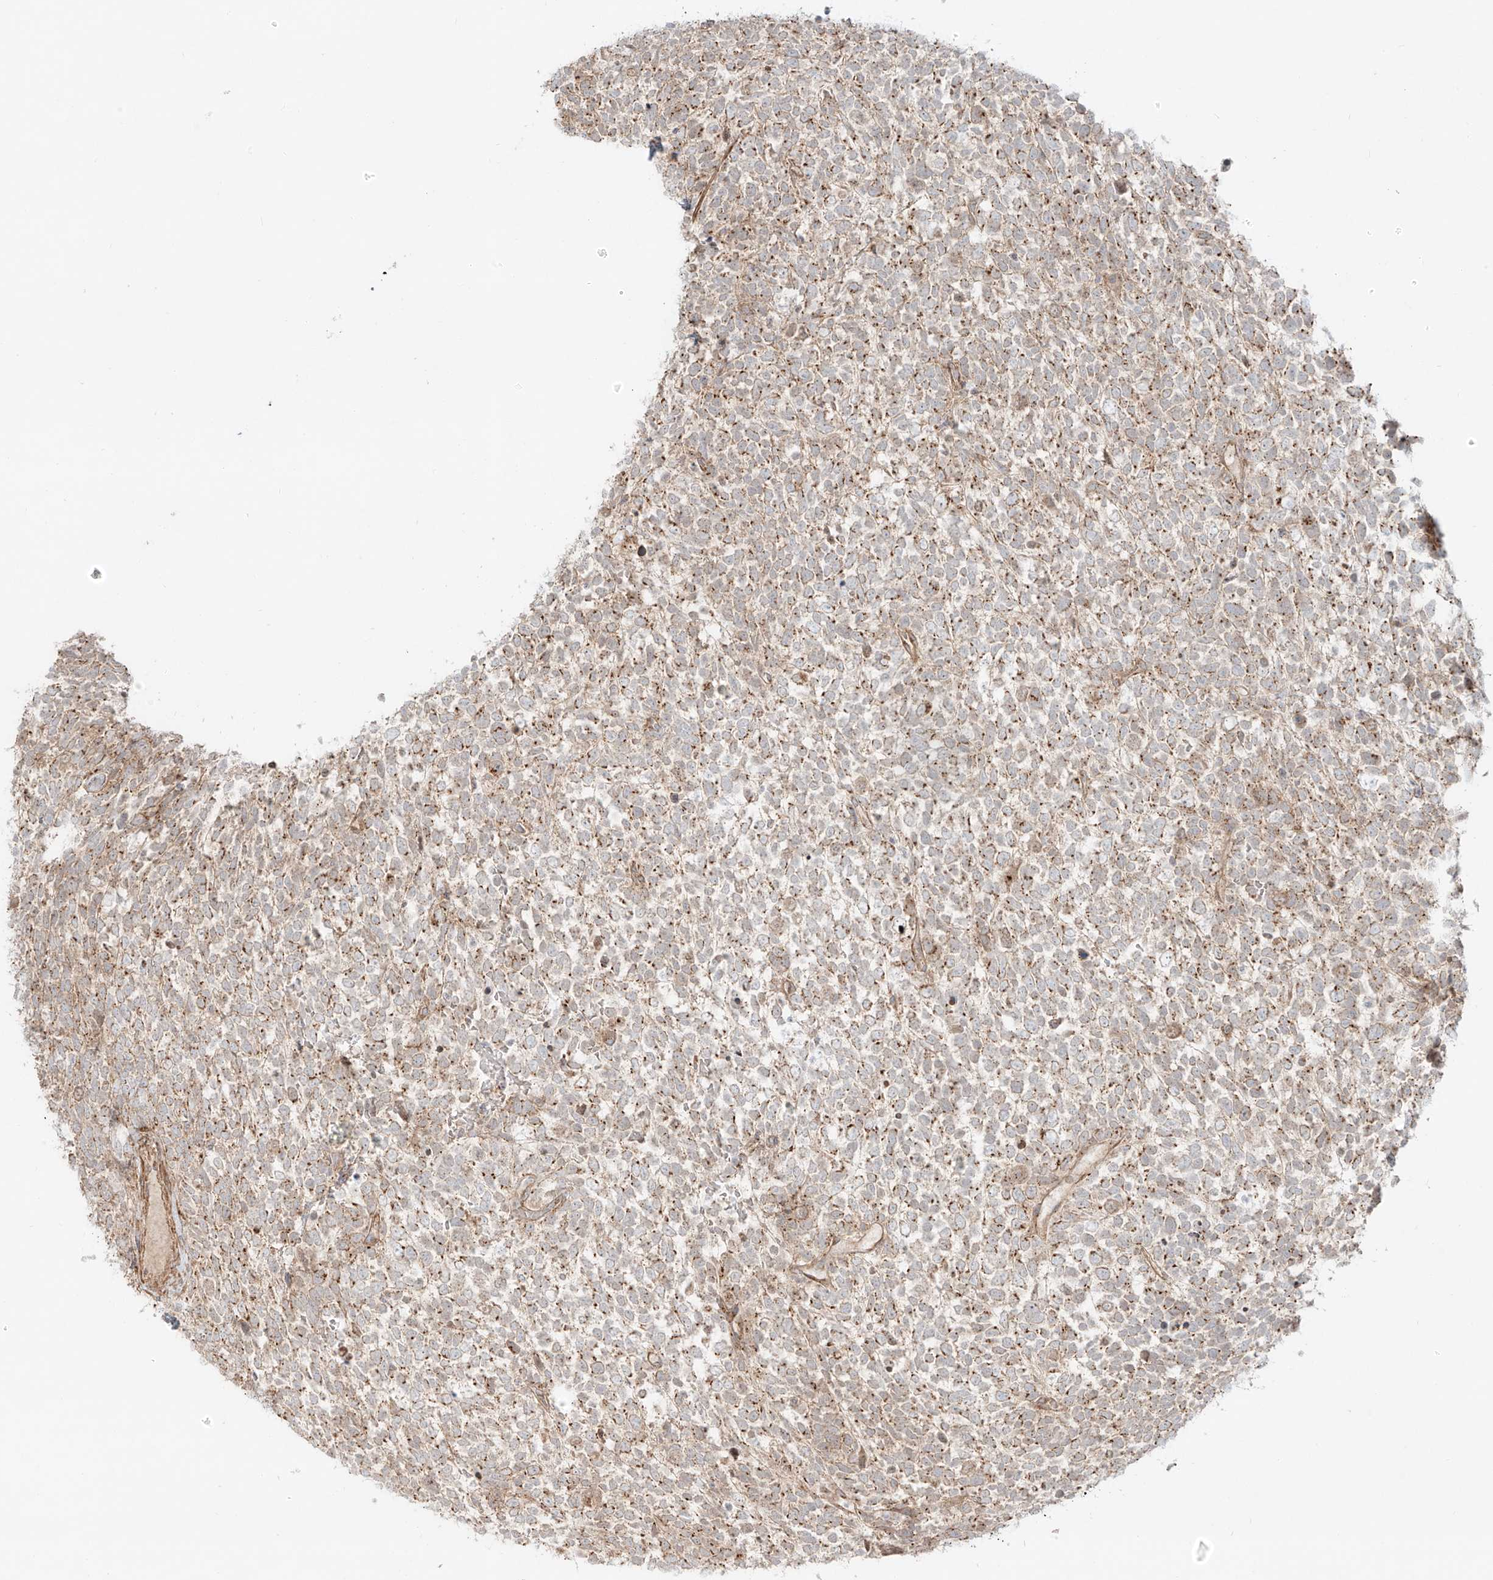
{"staining": {"intensity": "moderate", "quantity": ">75%", "location": "cytoplasmic/membranous"}, "tissue": "urothelial cancer", "cell_type": "Tumor cells", "image_type": "cancer", "snomed": [{"axis": "morphology", "description": "Urothelial carcinoma, High grade"}, {"axis": "topography", "description": "Urinary bladder"}], "caption": "Human high-grade urothelial carcinoma stained for a protein (brown) displays moderate cytoplasmic/membranous positive expression in approximately >75% of tumor cells.", "gene": "ZNF287", "patient": {"sex": "female", "age": 82}}